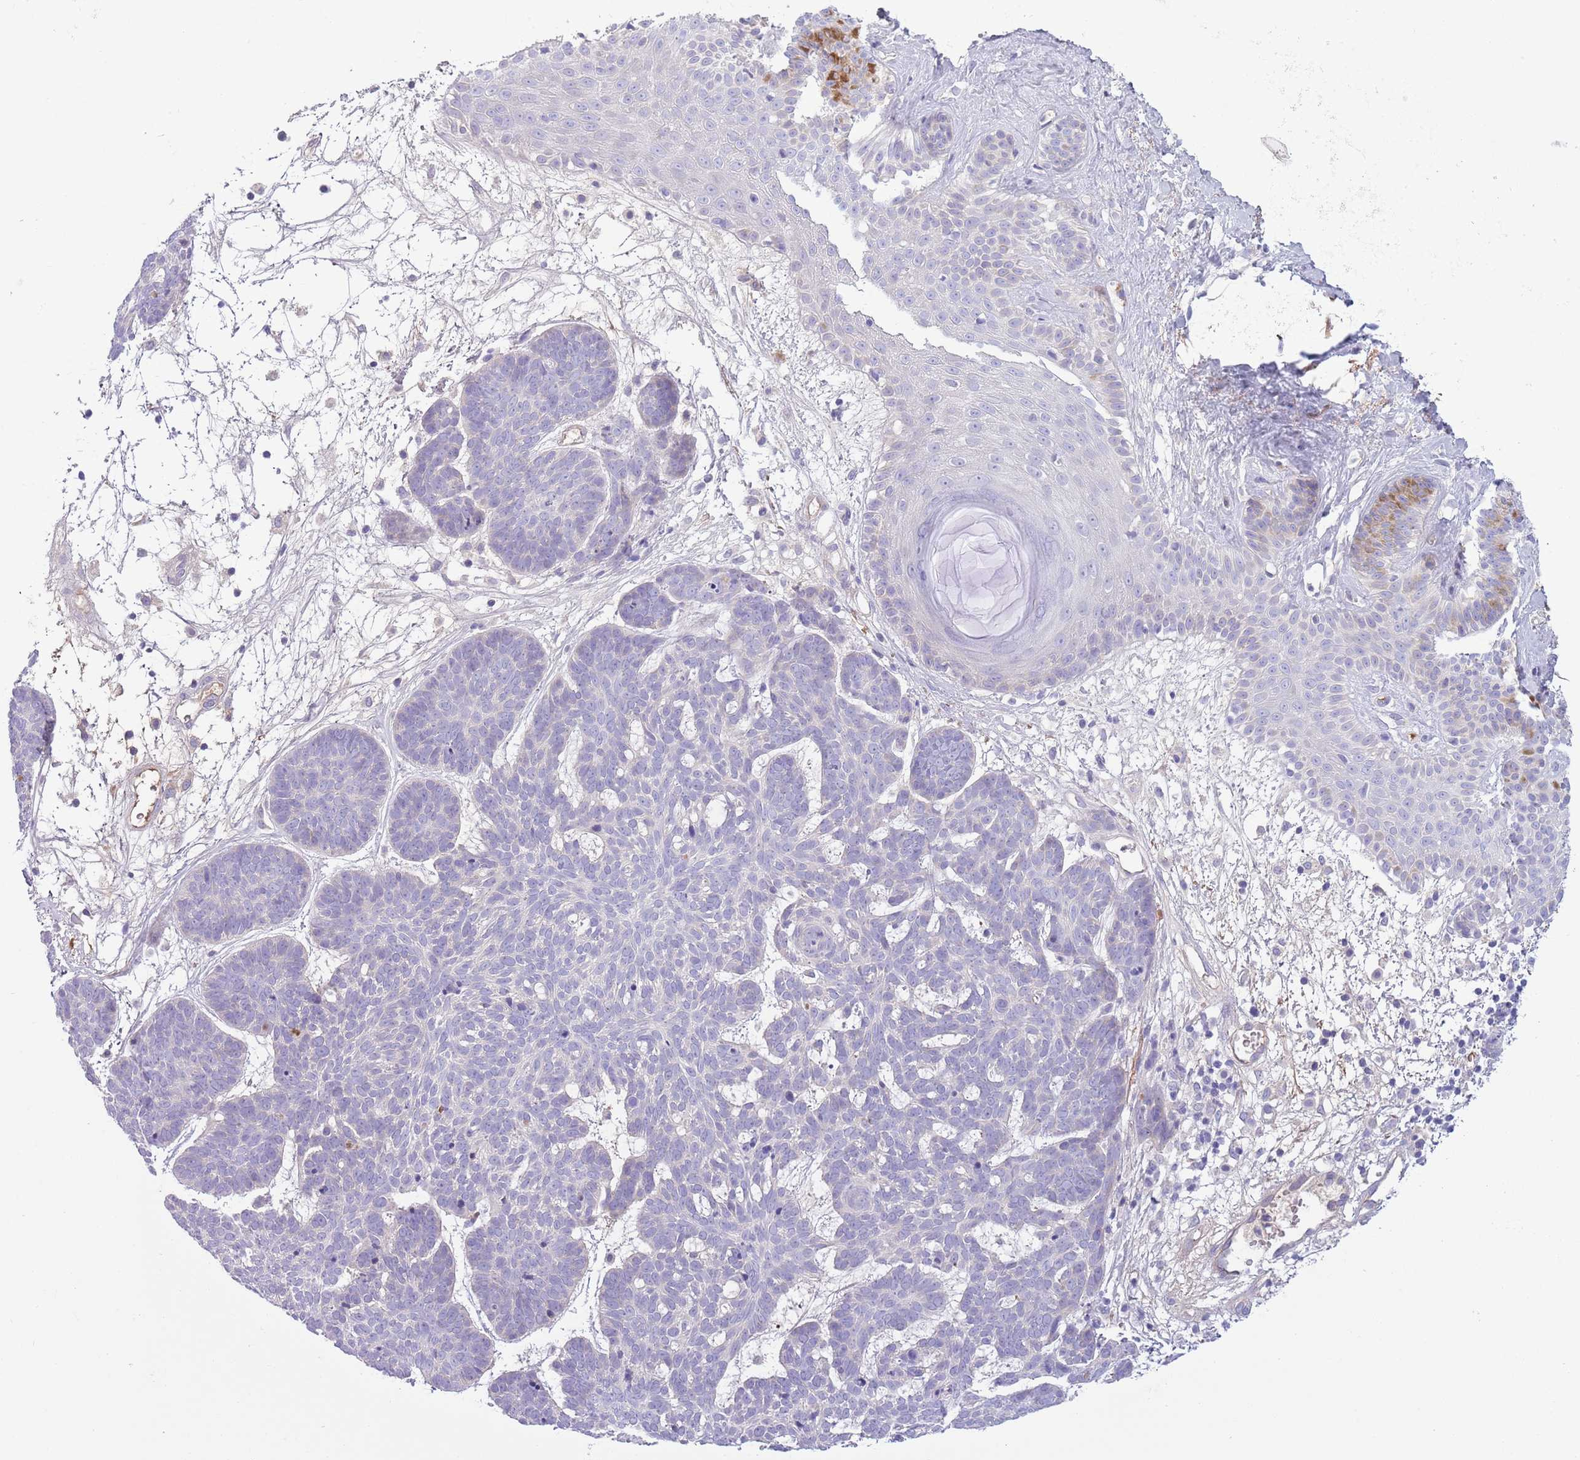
{"staining": {"intensity": "negative", "quantity": "none", "location": "none"}, "tissue": "skin cancer", "cell_type": "Tumor cells", "image_type": "cancer", "snomed": [{"axis": "morphology", "description": "Basal cell carcinoma"}, {"axis": "topography", "description": "Skin"}], "caption": "This image is of skin cancer (basal cell carcinoma) stained with IHC to label a protein in brown with the nuclei are counter-stained blue. There is no expression in tumor cells.", "gene": "CFH", "patient": {"sex": "female", "age": 89}}